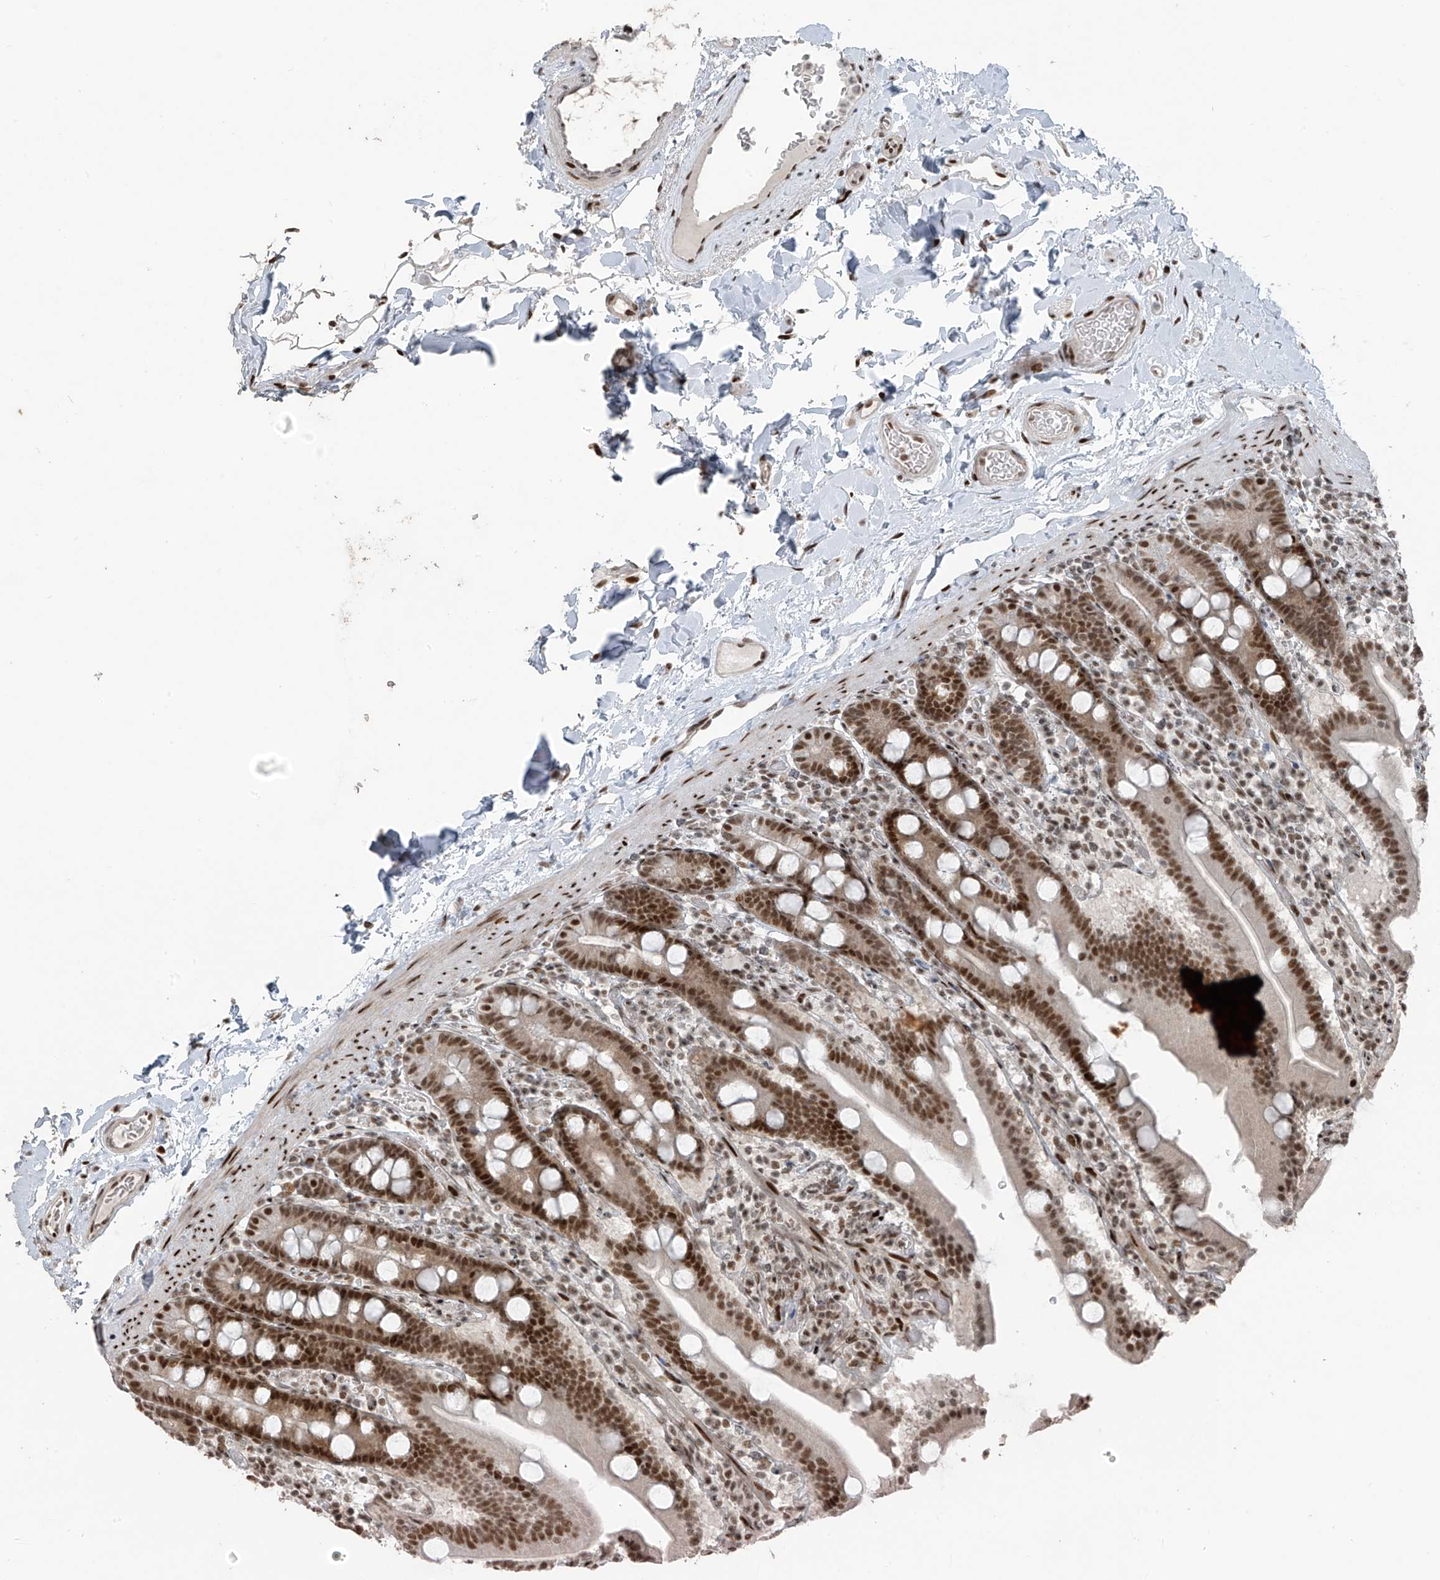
{"staining": {"intensity": "strong", "quantity": ">75%", "location": "cytoplasmic/membranous,nuclear"}, "tissue": "duodenum", "cell_type": "Glandular cells", "image_type": "normal", "snomed": [{"axis": "morphology", "description": "Normal tissue, NOS"}, {"axis": "topography", "description": "Duodenum"}], "caption": "A high-resolution histopathology image shows IHC staining of benign duodenum, which demonstrates strong cytoplasmic/membranous,nuclear expression in approximately >75% of glandular cells.", "gene": "PCNP", "patient": {"sex": "male", "age": 55}}